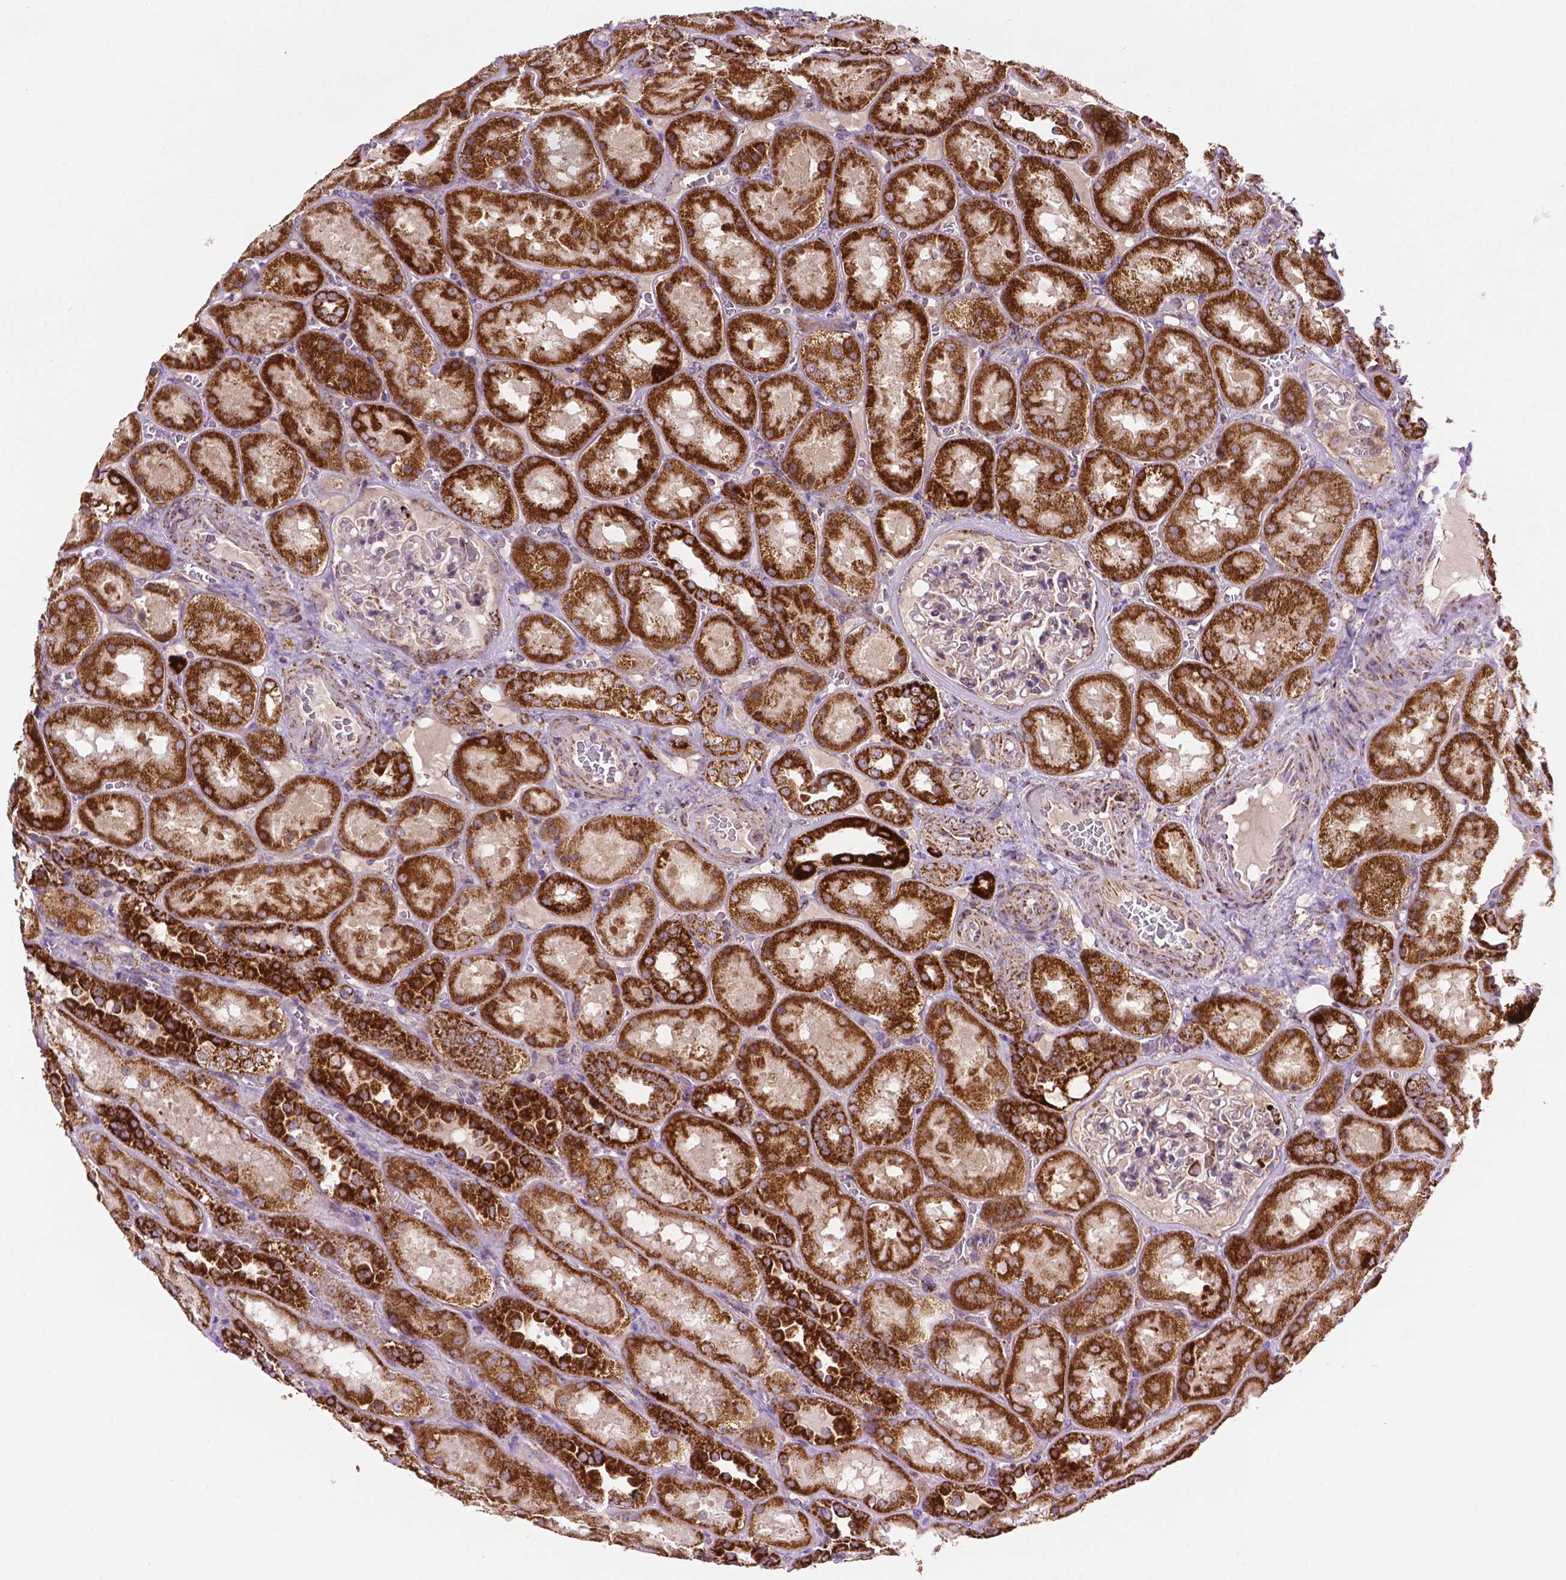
{"staining": {"intensity": "moderate", "quantity": "<25%", "location": "cytoplasmic/membranous"}, "tissue": "kidney", "cell_type": "Cells in glomeruli", "image_type": "normal", "snomed": [{"axis": "morphology", "description": "Normal tissue, NOS"}, {"axis": "topography", "description": "Kidney"}], "caption": "Immunohistochemical staining of benign kidney exhibits low levels of moderate cytoplasmic/membranous expression in approximately <25% of cells in glomeruli.", "gene": "ILVBL", "patient": {"sex": "male", "age": 73}}